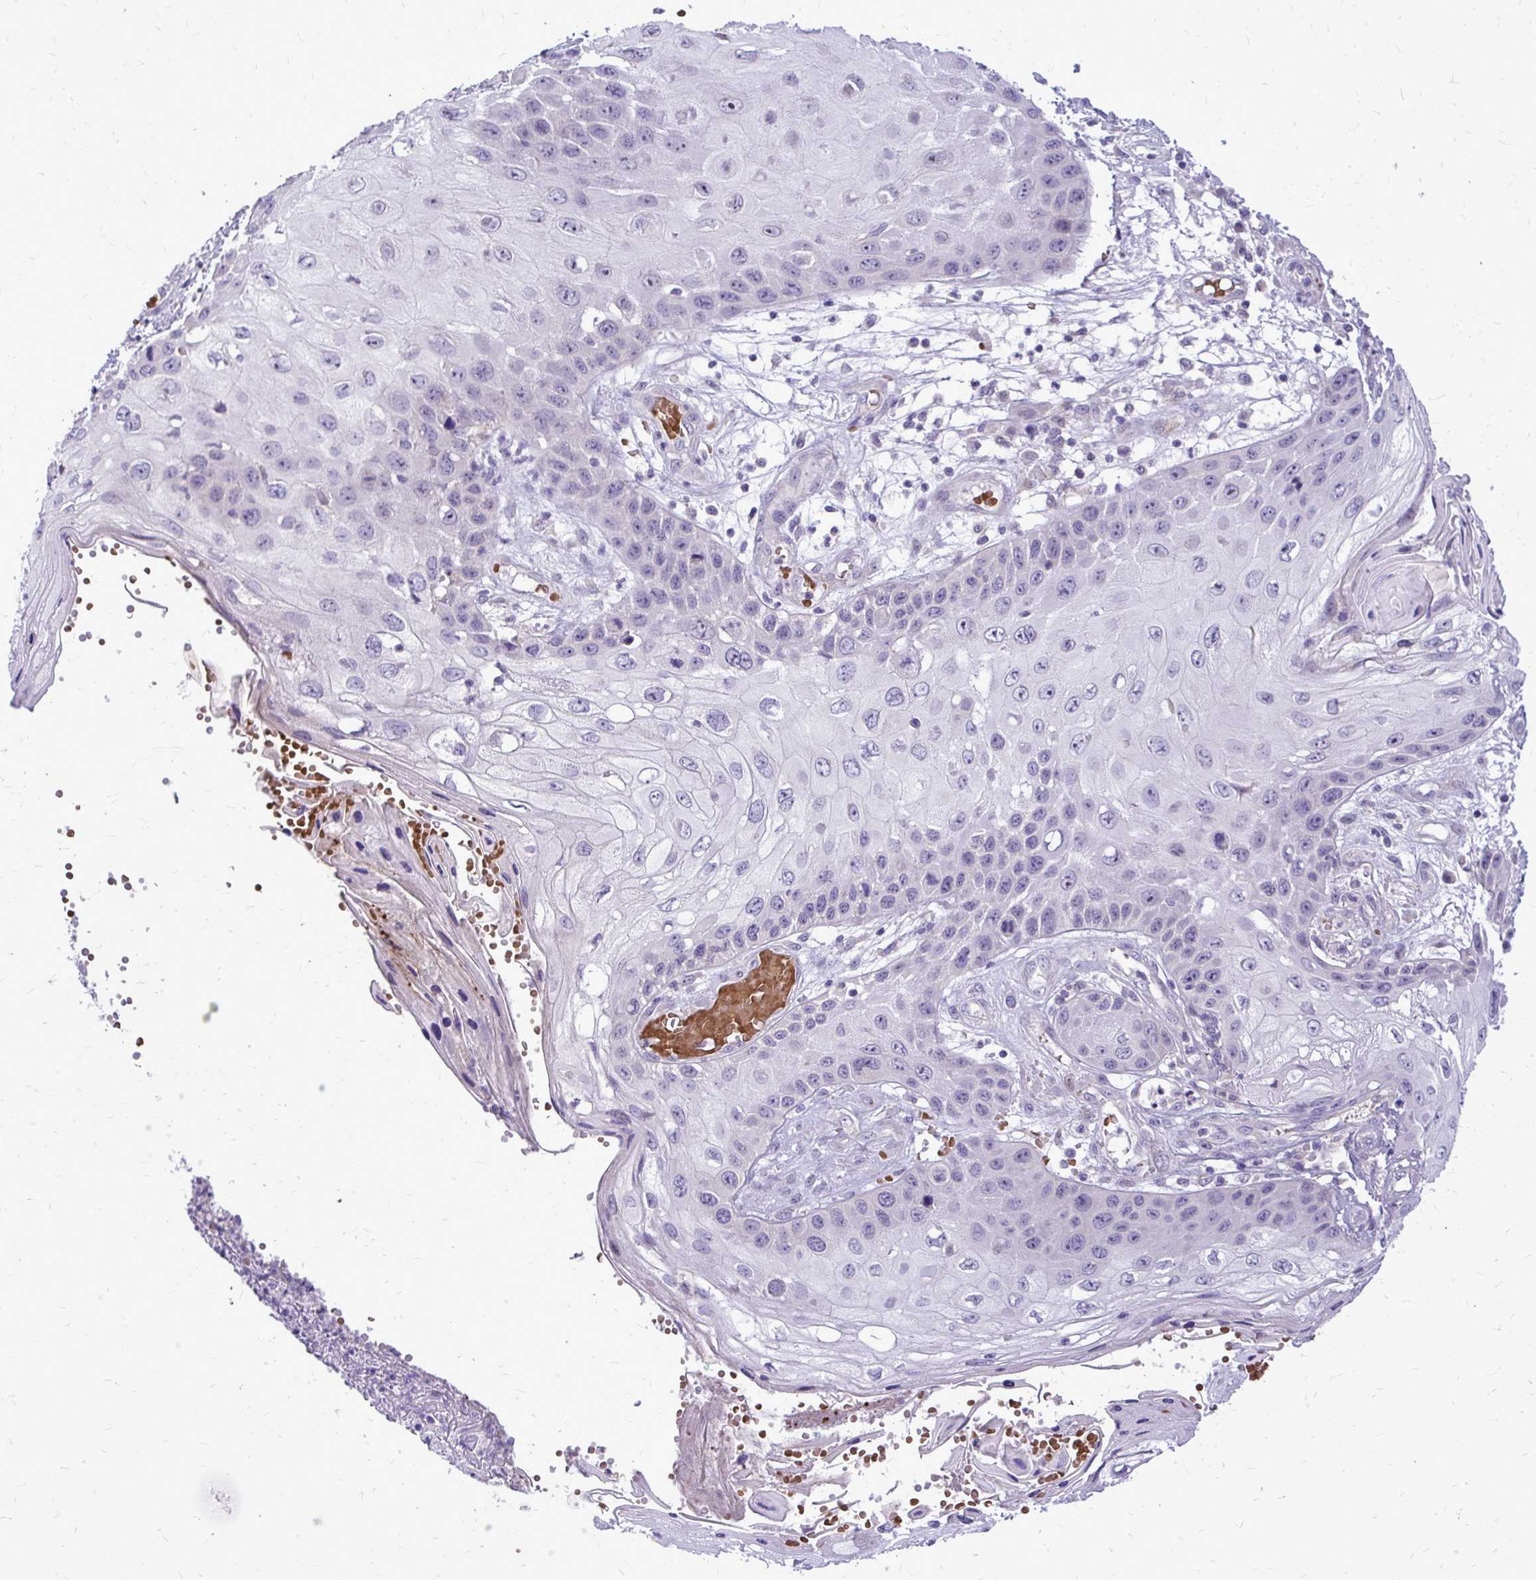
{"staining": {"intensity": "negative", "quantity": "none", "location": "none"}, "tissue": "skin cancer", "cell_type": "Tumor cells", "image_type": "cancer", "snomed": [{"axis": "morphology", "description": "Squamous cell carcinoma, NOS"}, {"axis": "topography", "description": "Skin"}, {"axis": "topography", "description": "Vulva"}], "caption": "High power microscopy histopathology image of an IHC micrograph of skin squamous cell carcinoma, revealing no significant positivity in tumor cells.", "gene": "DPY19L1", "patient": {"sex": "female", "age": 44}}